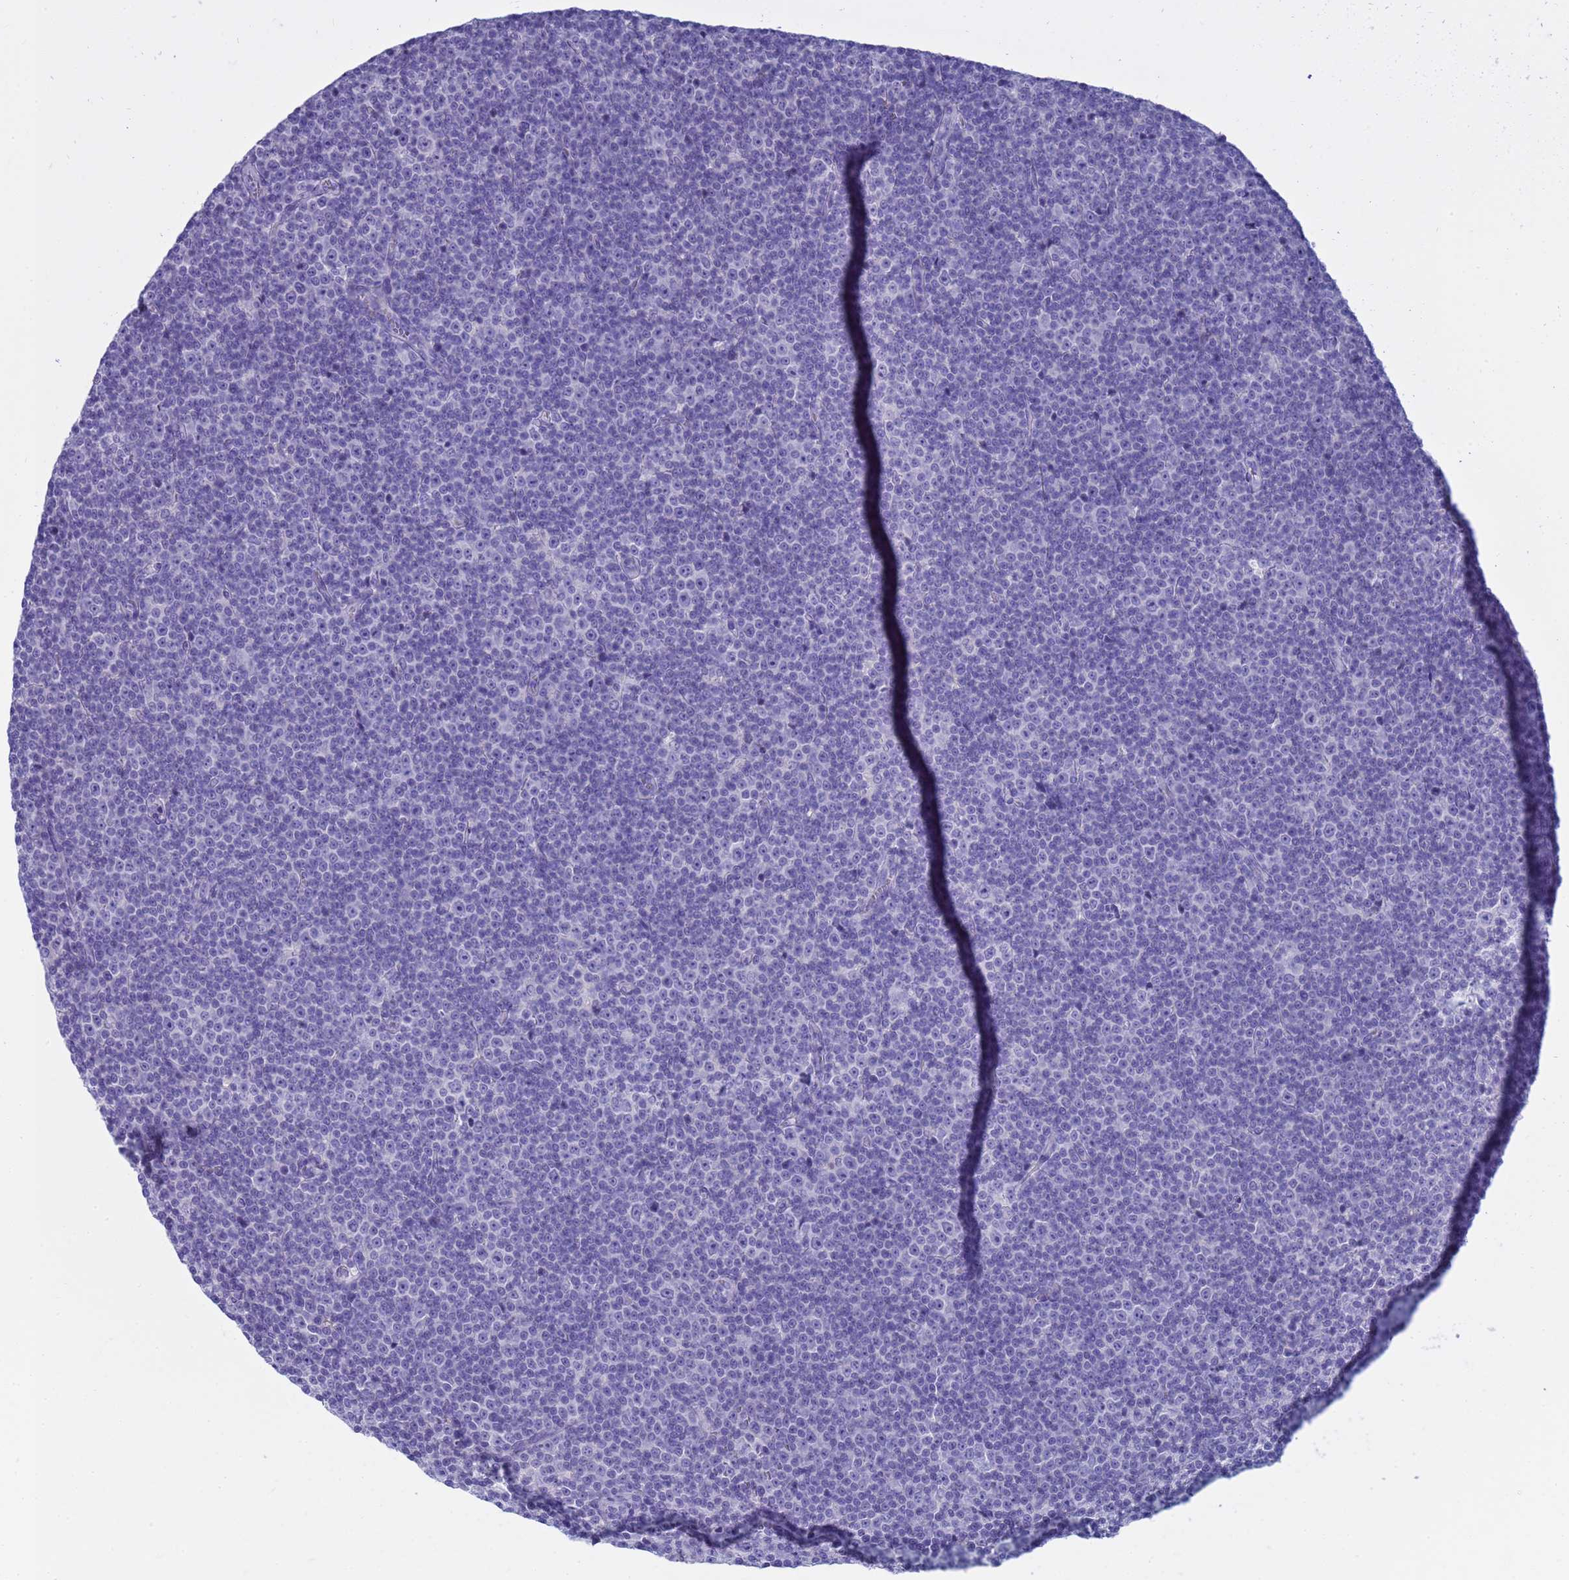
{"staining": {"intensity": "negative", "quantity": "none", "location": "none"}, "tissue": "lymphoma", "cell_type": "Tumor cells", "image_type": "cancer", "snomed": [{"axis": "morphology", "description": "Malignant lymphoma, non-Hodgkin's type, Low grade"}, {"axis": "topography", "description": "Lymph node"}], "caption": "A micrograph of human low-grade malignant lymphoma, non-Hodgkin's type is negative for staining in tumor cells.", "gene": "SYCN", "patient": {"sex": "female", "age": 67}}